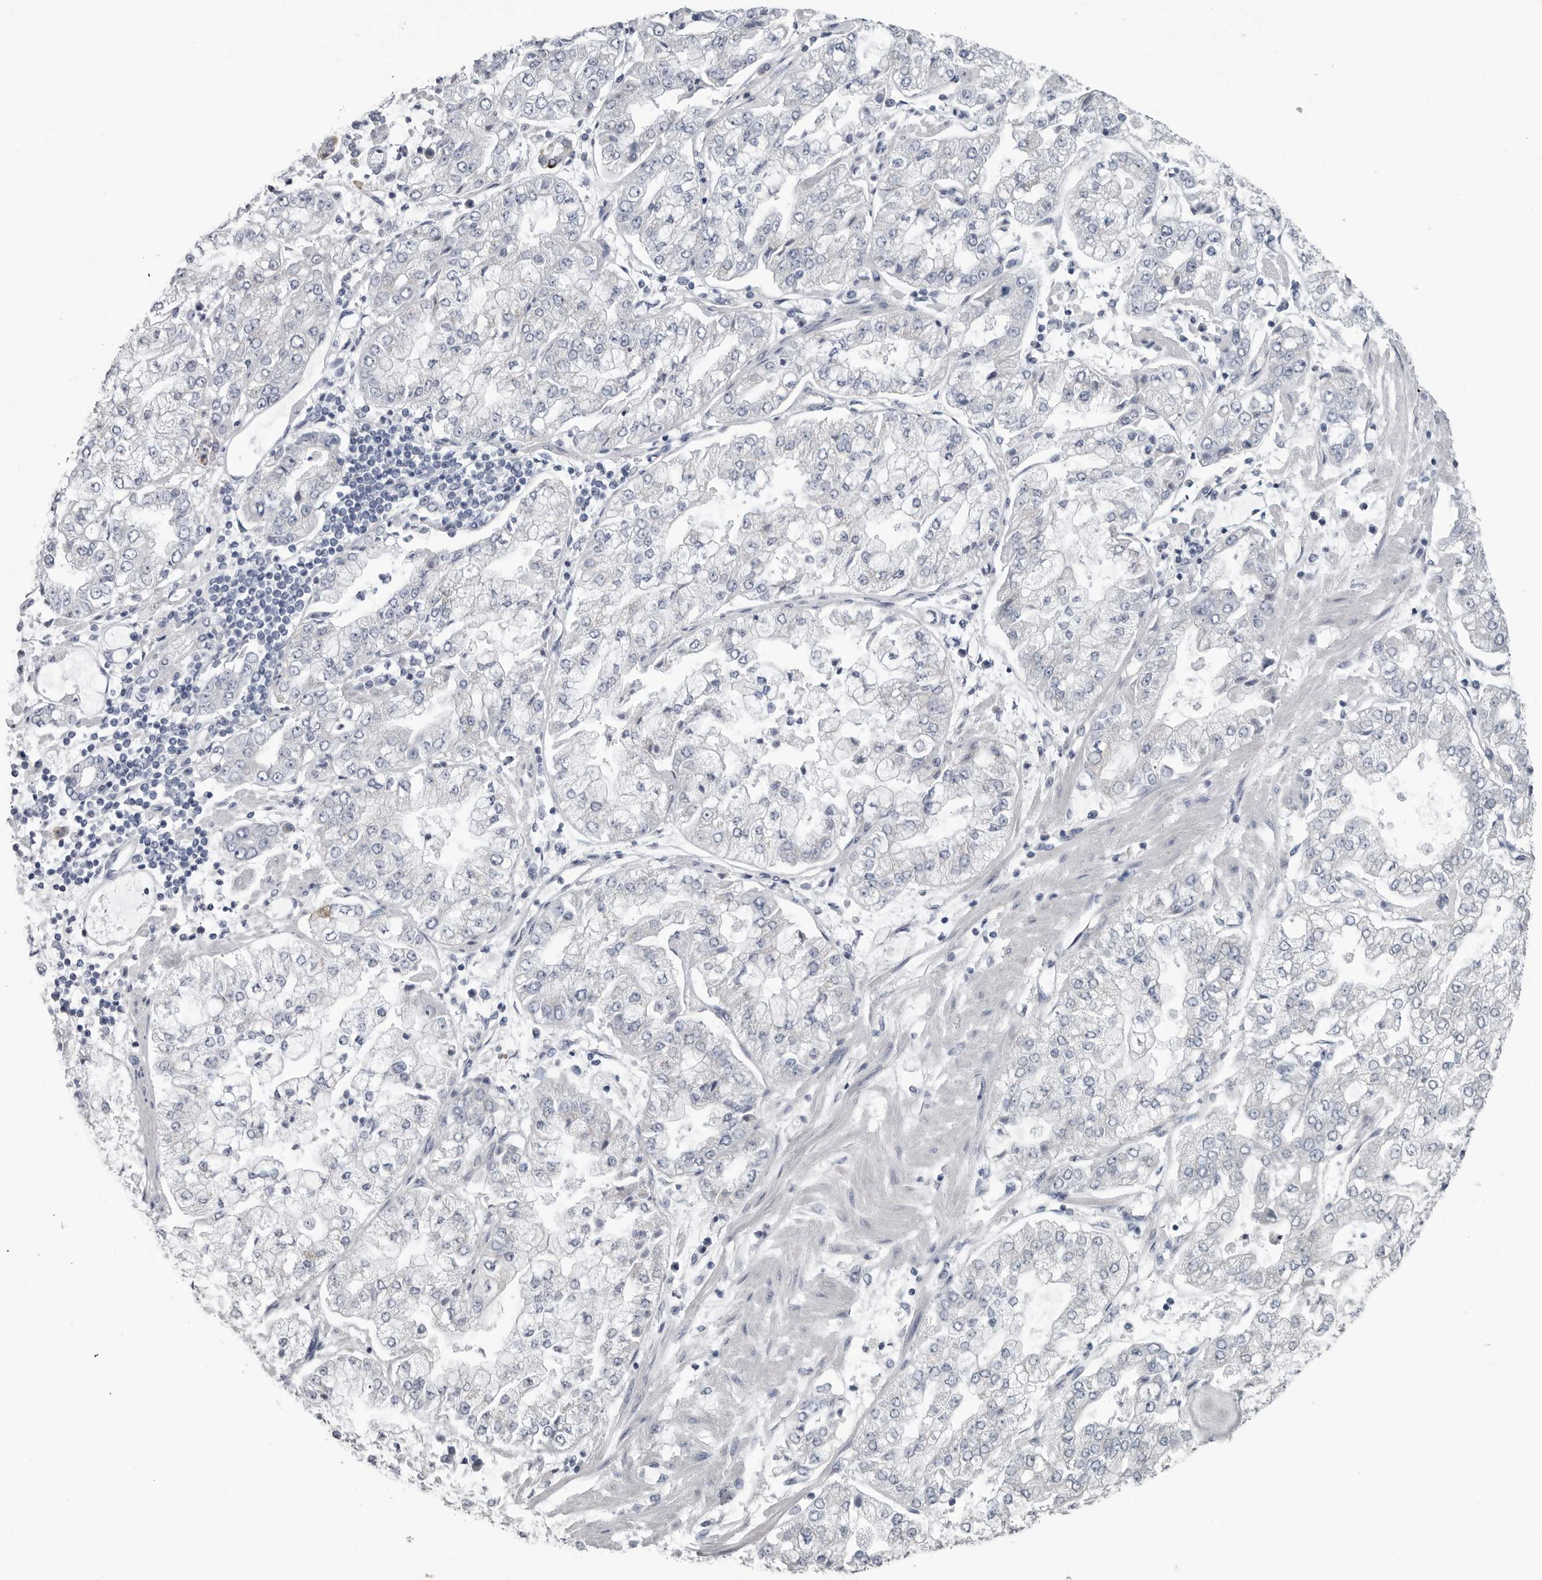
{"staining": {"intensity": "negative", "quantity": "none", "location": "none"}, "tissue": "stomach cancer", "cell_type": "Tumor cells", "image_type": "cancer", "snomed": [{"axis": "morphology", "description": "Adenocarcinoma, NOS"}, {"axis": "topography", "description": "Stomach"}], "caption": "Tumor cells show no significant staining in adenocarcinoma (stomach).", "gene": "MYOC", "patient": {"sex": "male", "age": 76}}